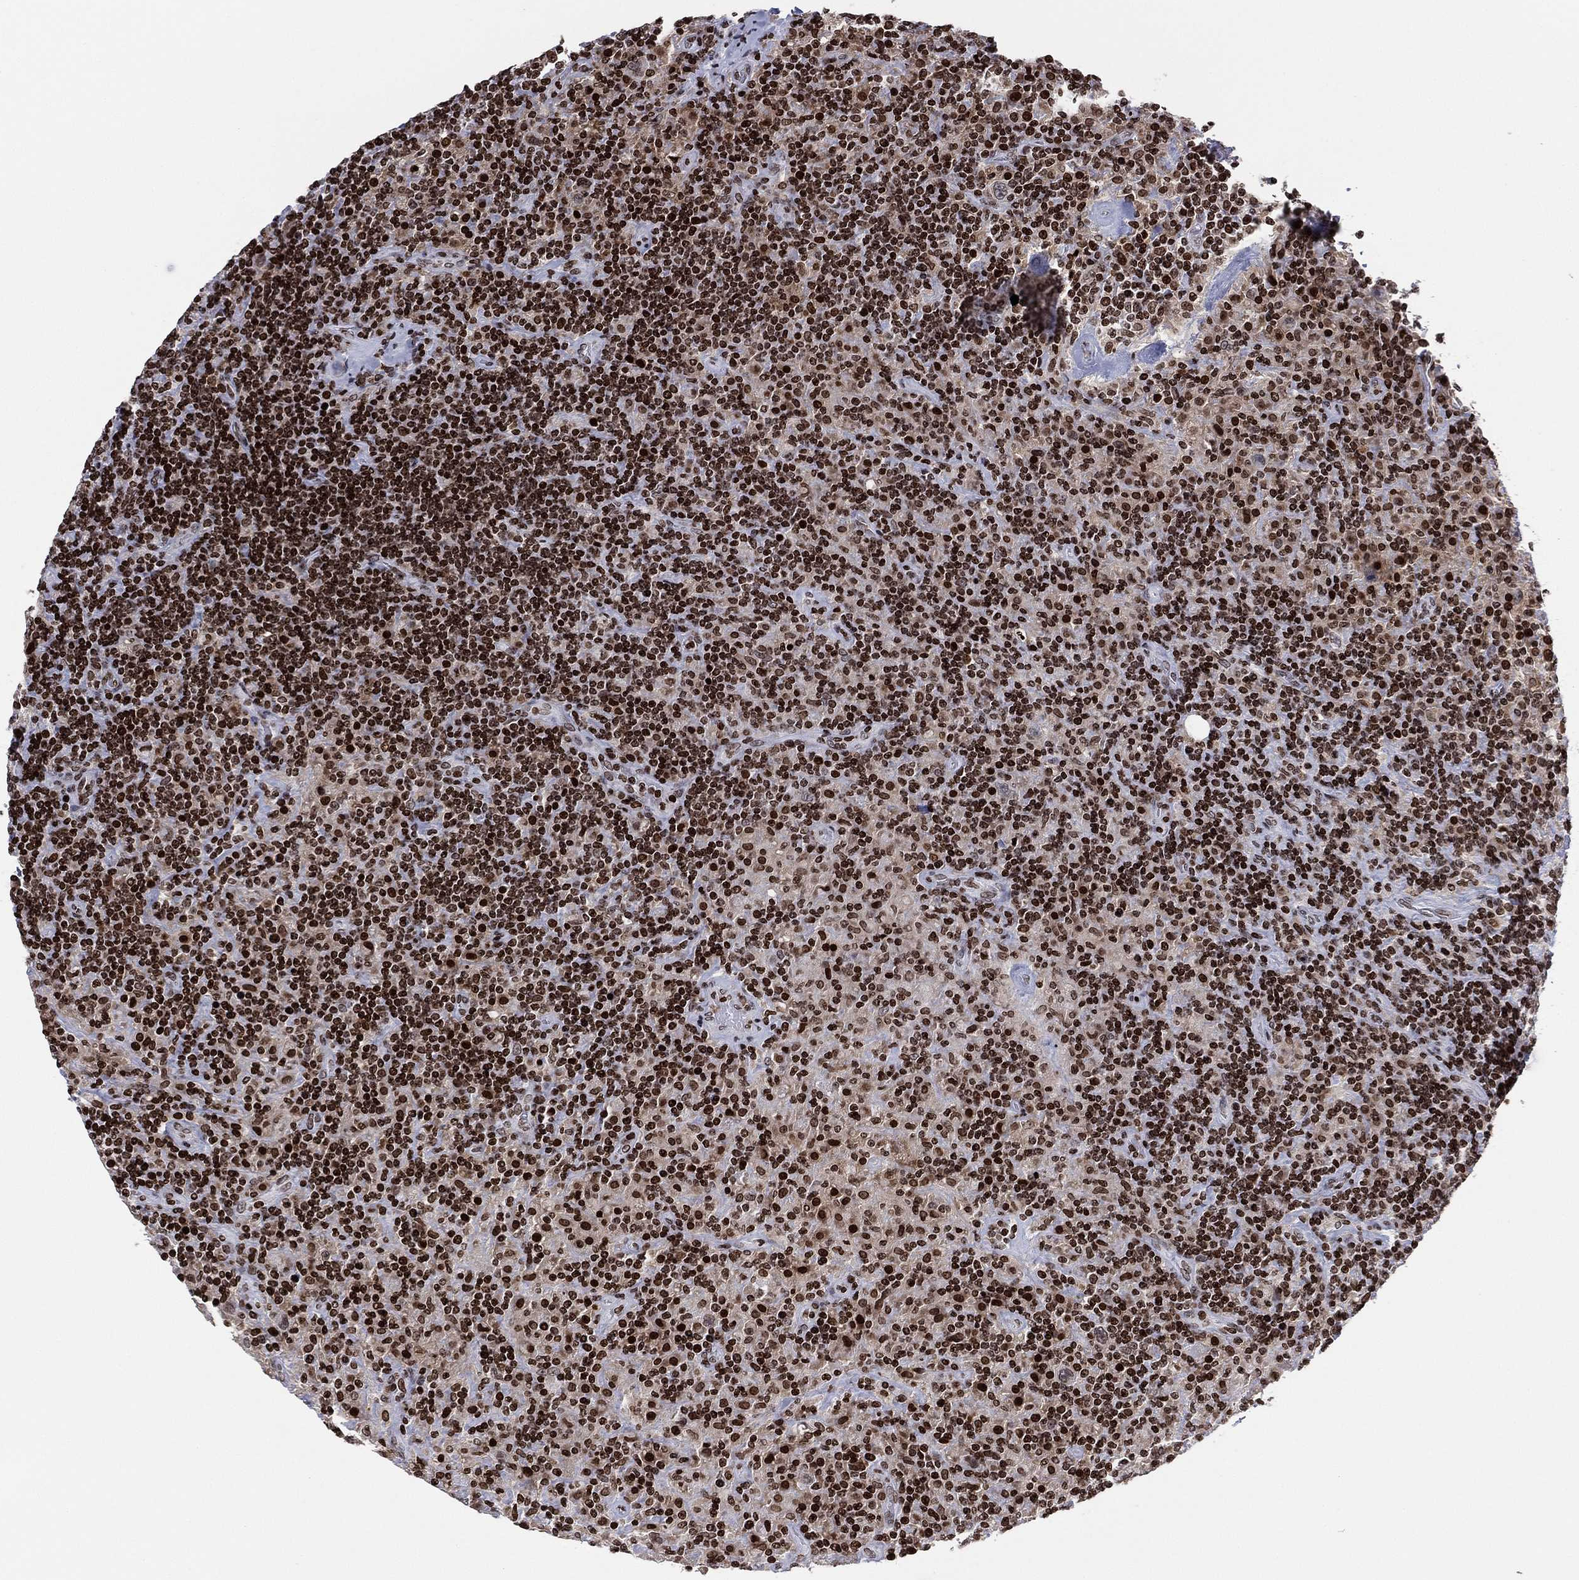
{"staining": {"intensity": "moderate", "quantity": "25%-75%", "location": "nuclear"}, "tissue": "lymphoma", "cell_type": "Tumor cells", "image_type": "cancer", "snomed": [{"axis": "morphology", "description": "Hodgkin's disease, NOS"}, {"axis": "topography", "description": "Lymph node"}], "caption": "Immunohistochemistry (IHC) (DAB) staining of human Hodgkin's disease displays moderate nuclear protein positivity in approximately 25%-75% of tumor cells.", "gene": "MFSD14A", "patient": {"sex": "male", "age": 70}}